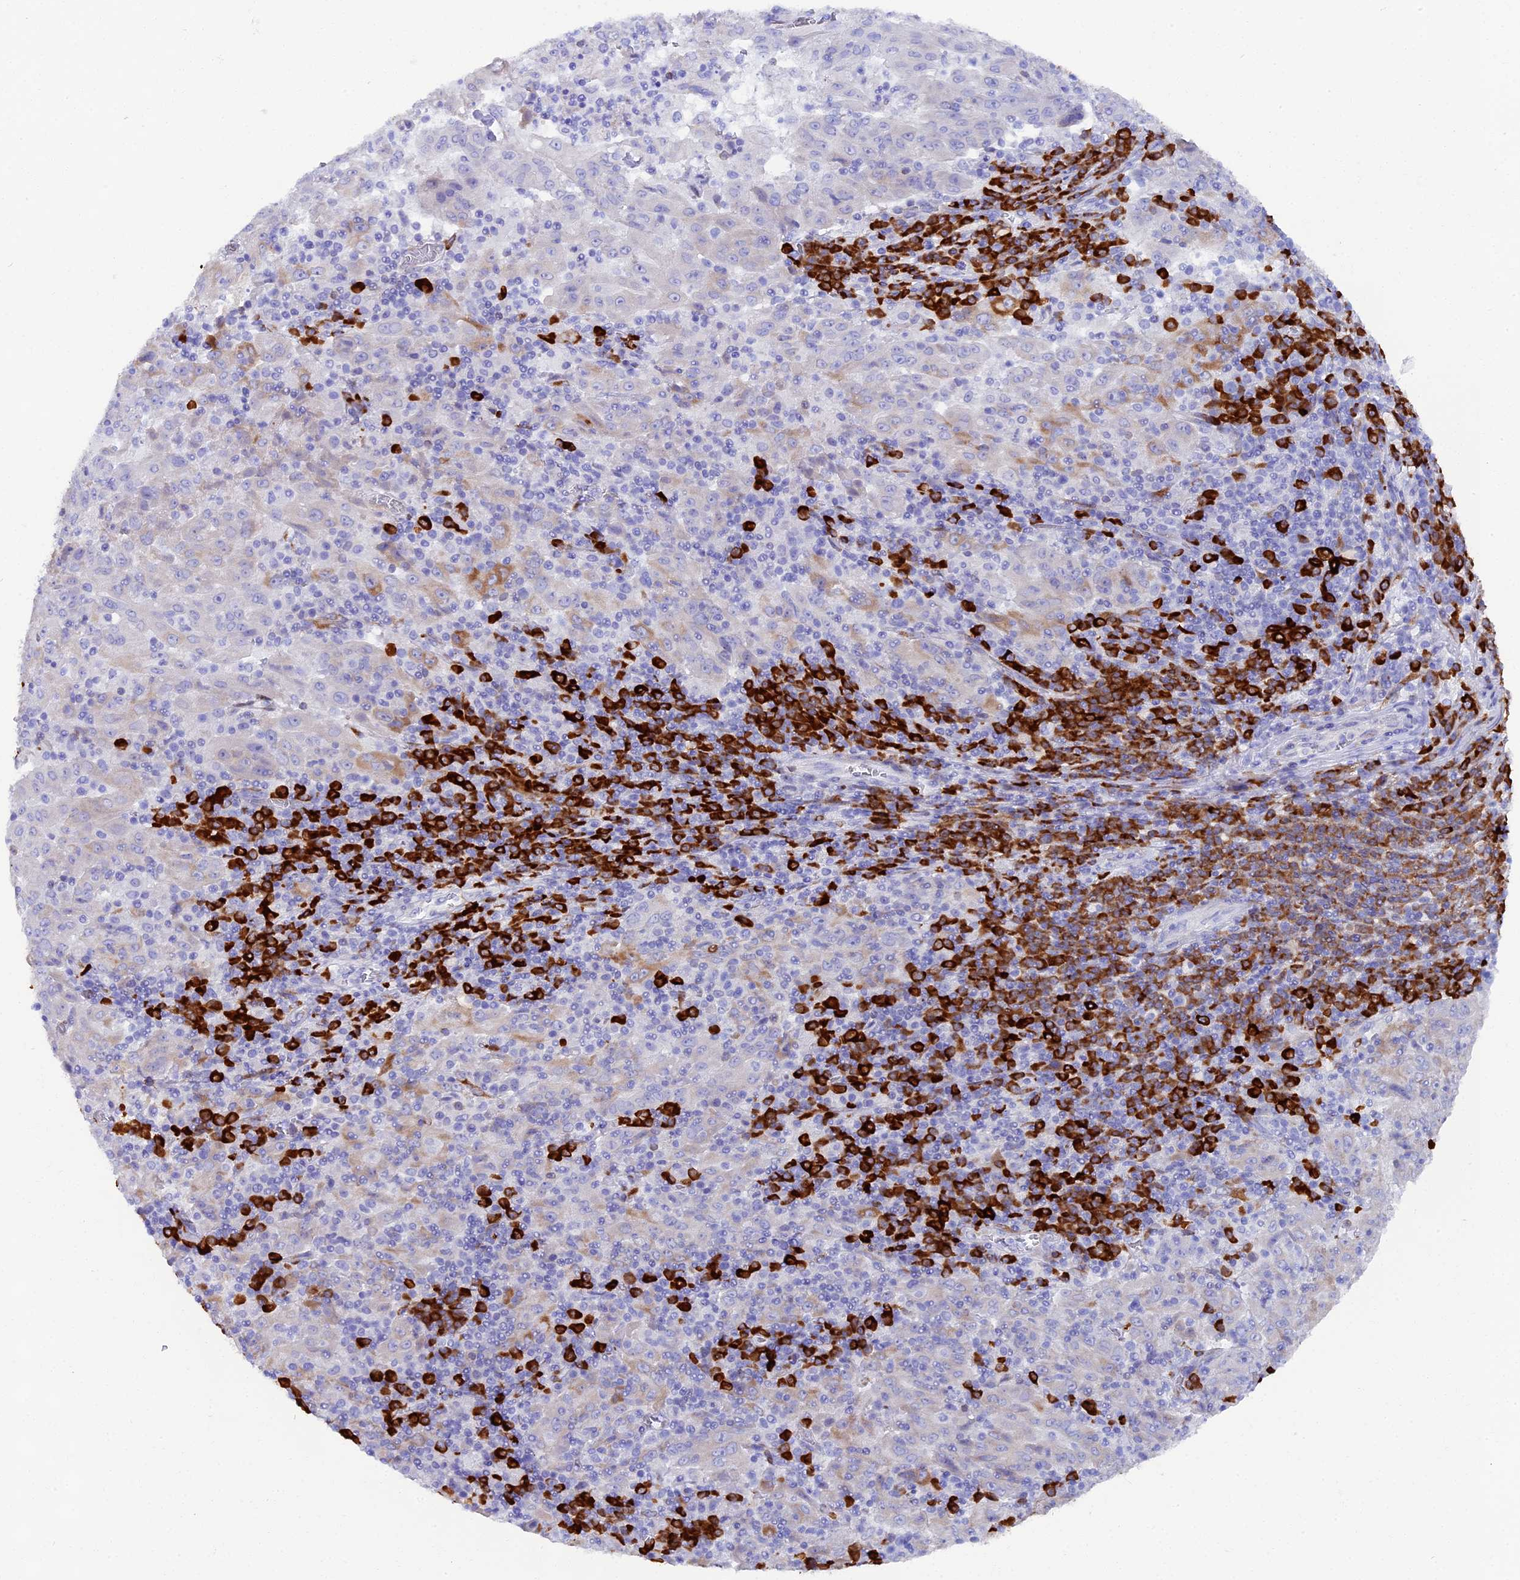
{"staining": {"intensity": "weak", "quantity": "<25%", "location": "cytoplasmic/membranous"}, "tissue": "pancreatic cancer", "cell_type": "Tumor cells", "image_type": "cancer", "snomed": [{"axis": "morphology", "description": "Adenocarcinoma, NOS"}, {"axis": "topography", "description": "Pancreas"}], "caption": "Protein analysis of pancreatic cancer (adenocarcinoma) shows no significant expression in tumor cells.", "gene": "FKBP11", "patient": {"sex": "male", "age": 63}}